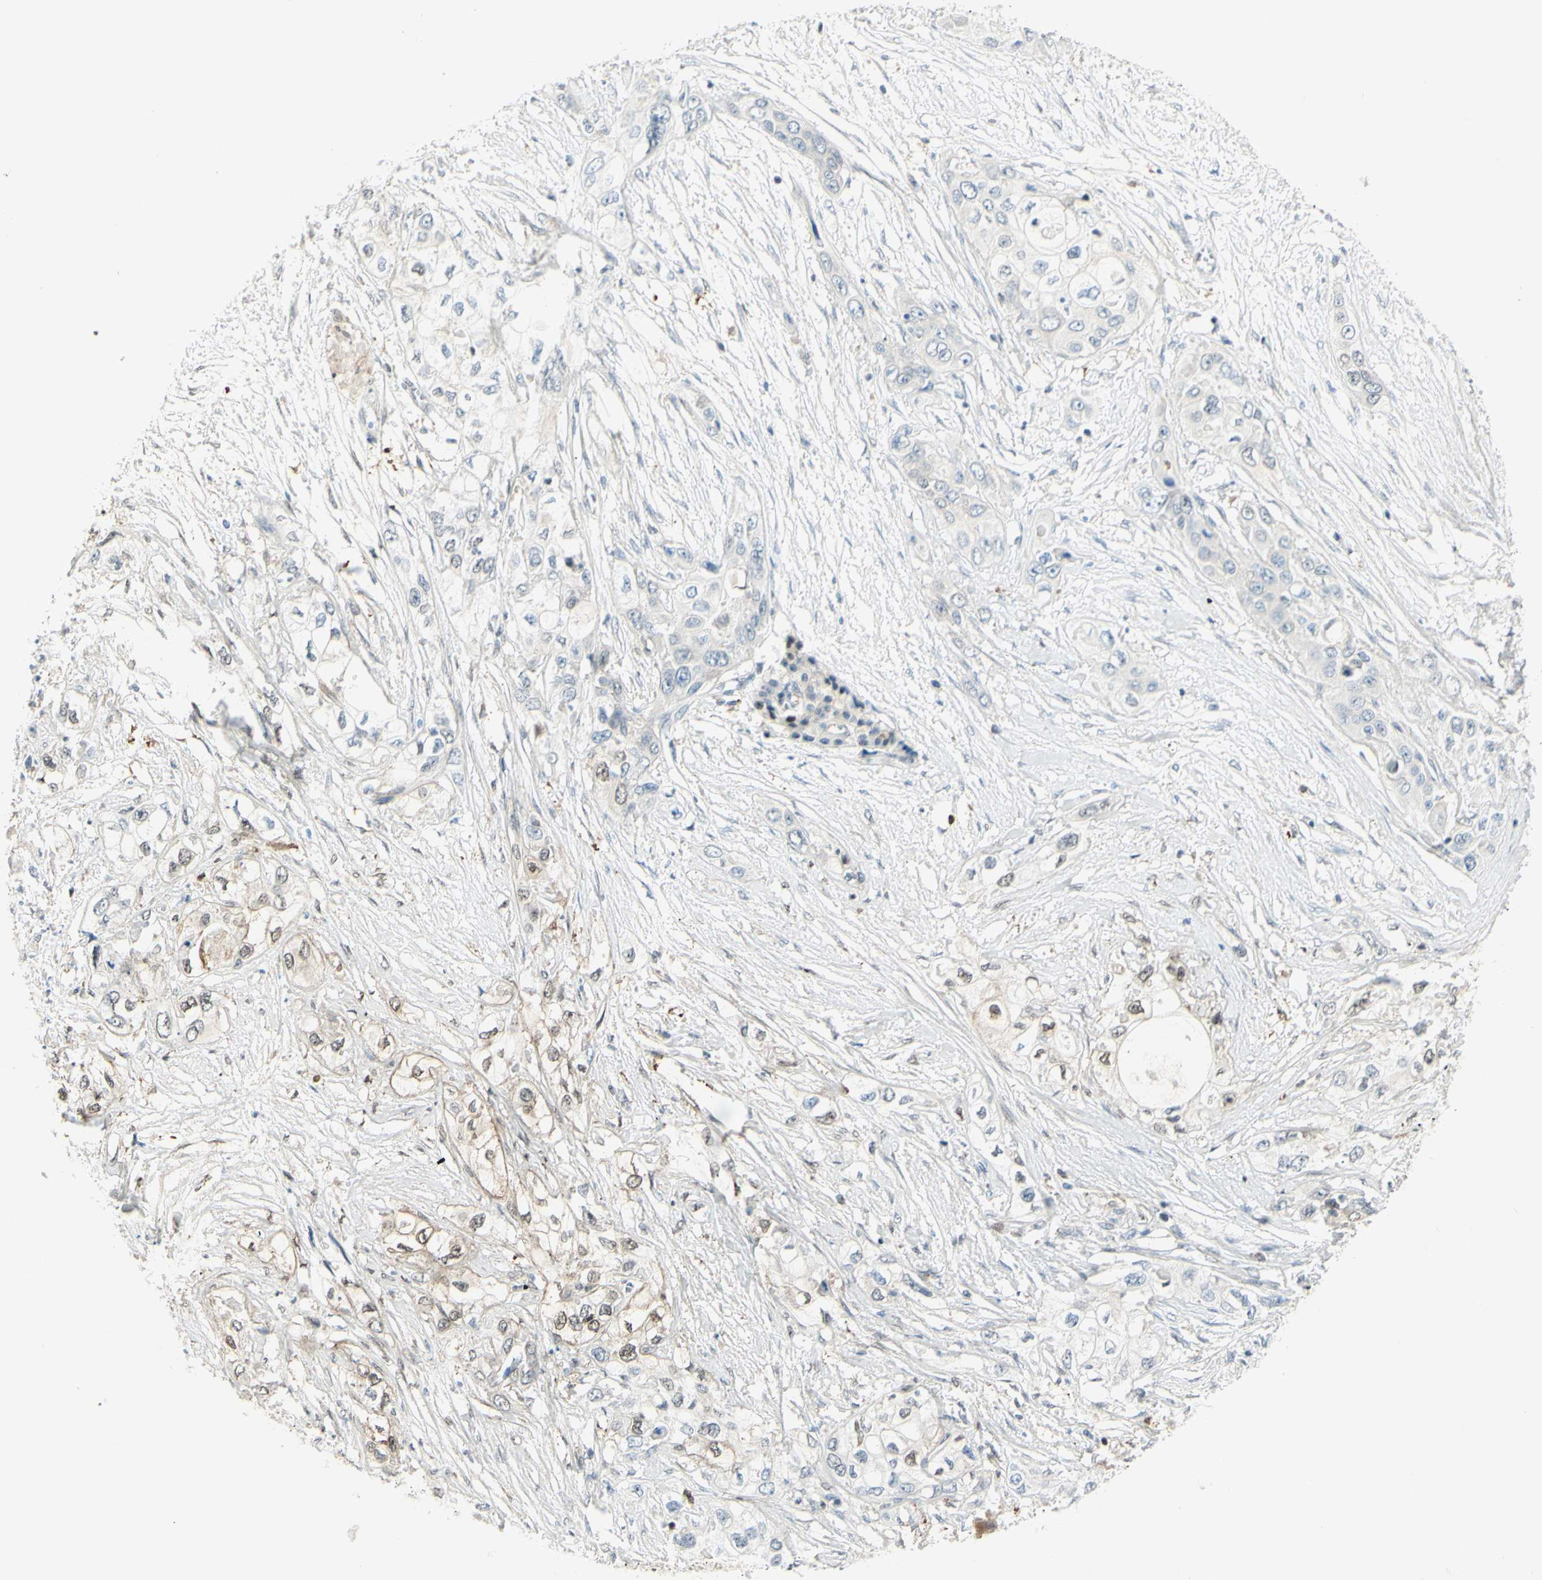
{"staining": {"intensity": "weak", "quantity": "<25%", "location": "nuclear"}, "tissue": "pancreatic cancer", "cell_type": "Tumor cells", "image_type": "cancer", "snomed": [{"axis": "morphology", "description": "Adenocarcinoma, NOS"}, {"axis": "topography", "description": "Pancreas"}], "caption": "Immunohistochemical staining of human pancreatic cancer (adenocarcinoma) exhibits no significant positivity in tumor cells.", "gene": "C1orf159", "patient": {"sex": "female", "age": 70}}